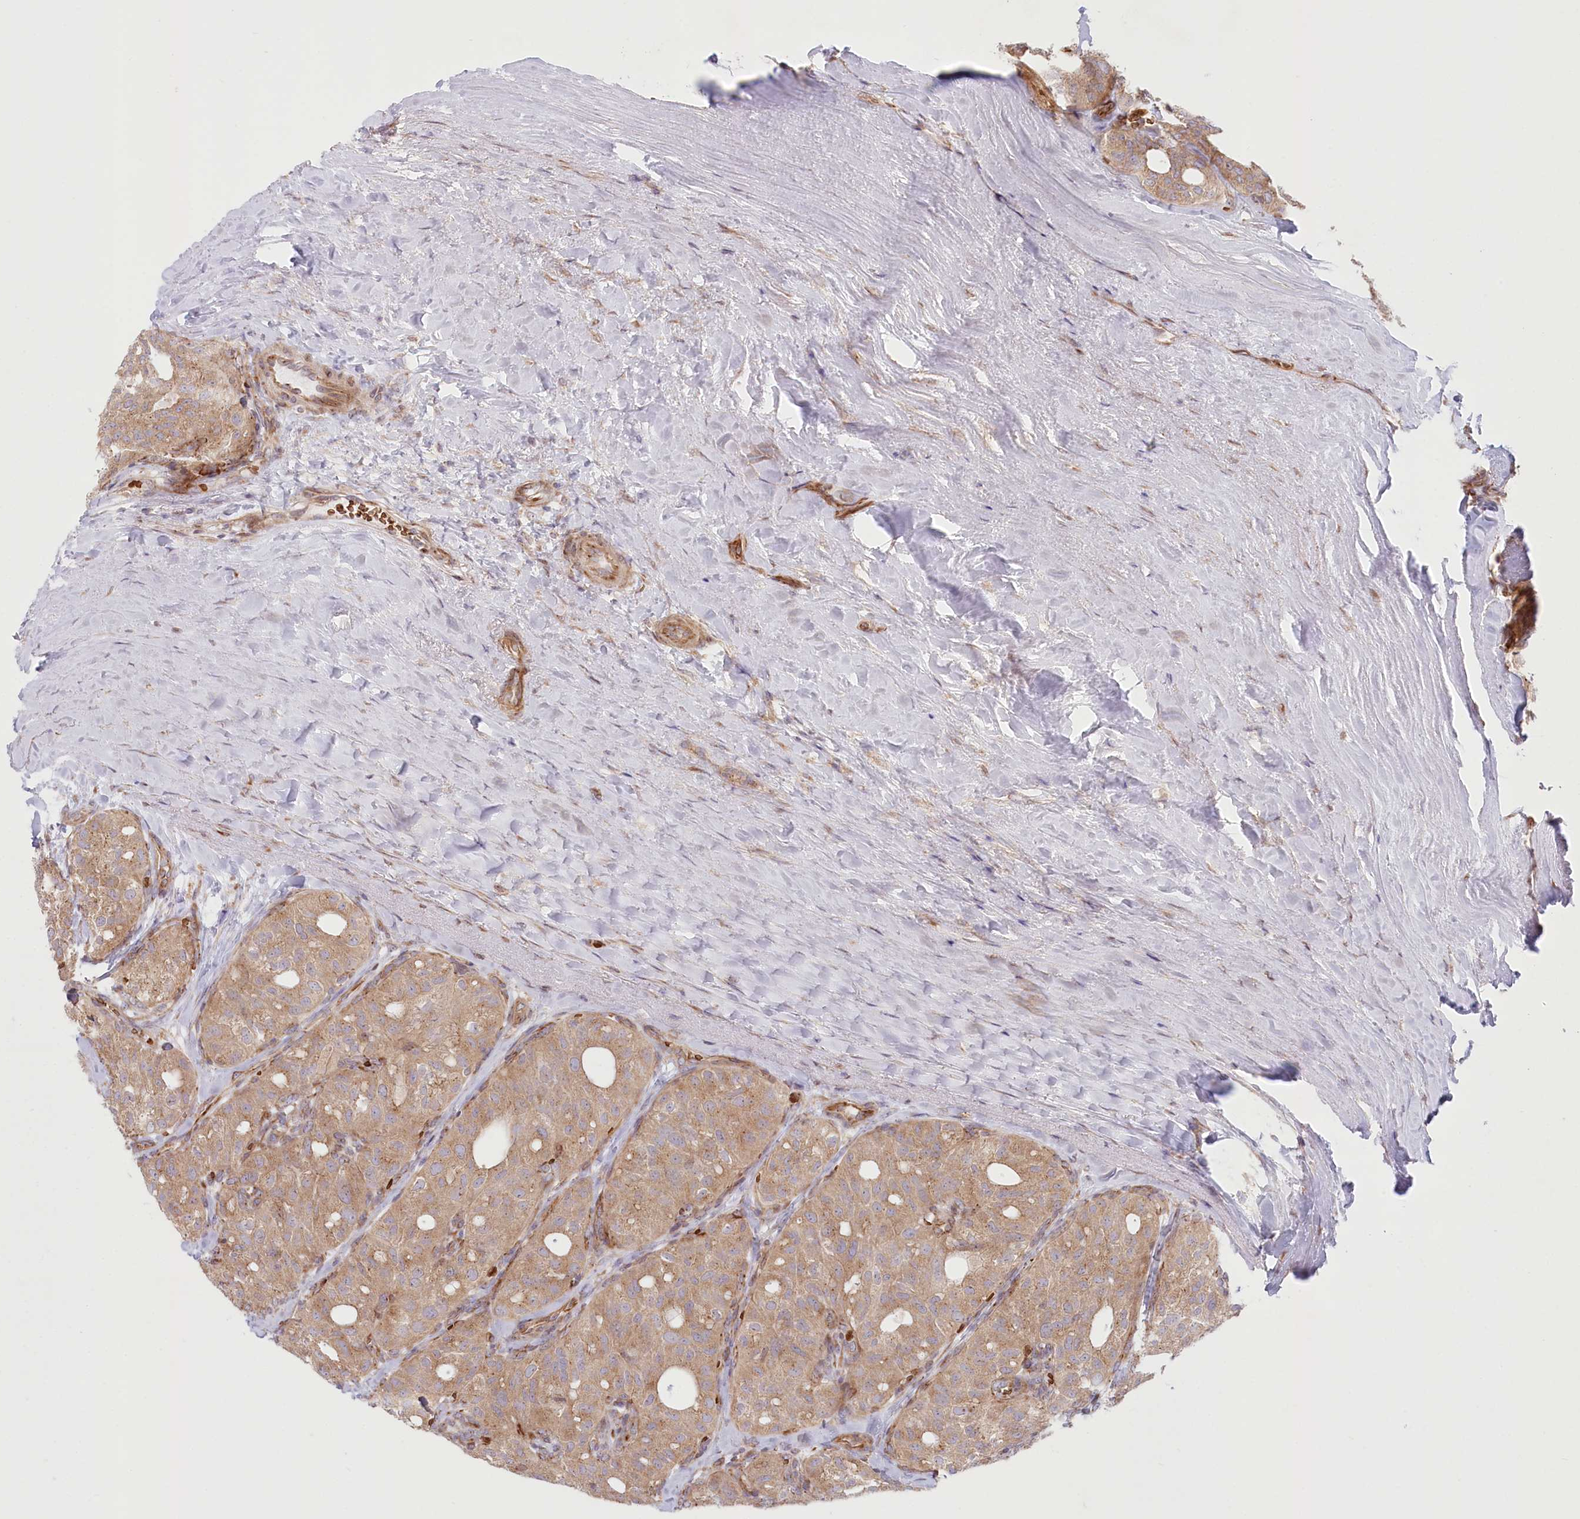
{"staining": {"intensity": "weak", "quantity": ">75%", "location": "cytoplasmic/membranous"}, "tissue": "thyroid cancer", "cell_type": "Tumor cells", "image_type": "cancer", "snomed": [{"axis": "morphology", "description": "Follicular adenoma carcinoma, NOS"}, {"axis": "topography", "description": "Thyroid gland"}], "caption": "A brown stain labels weak cytoplasmic/membranous positivity of a protein in thyroid follicular adenoma carcinoma tumor cells.", "gene": "COMMD3", "patient": {"sex": "male", "age": 75}}